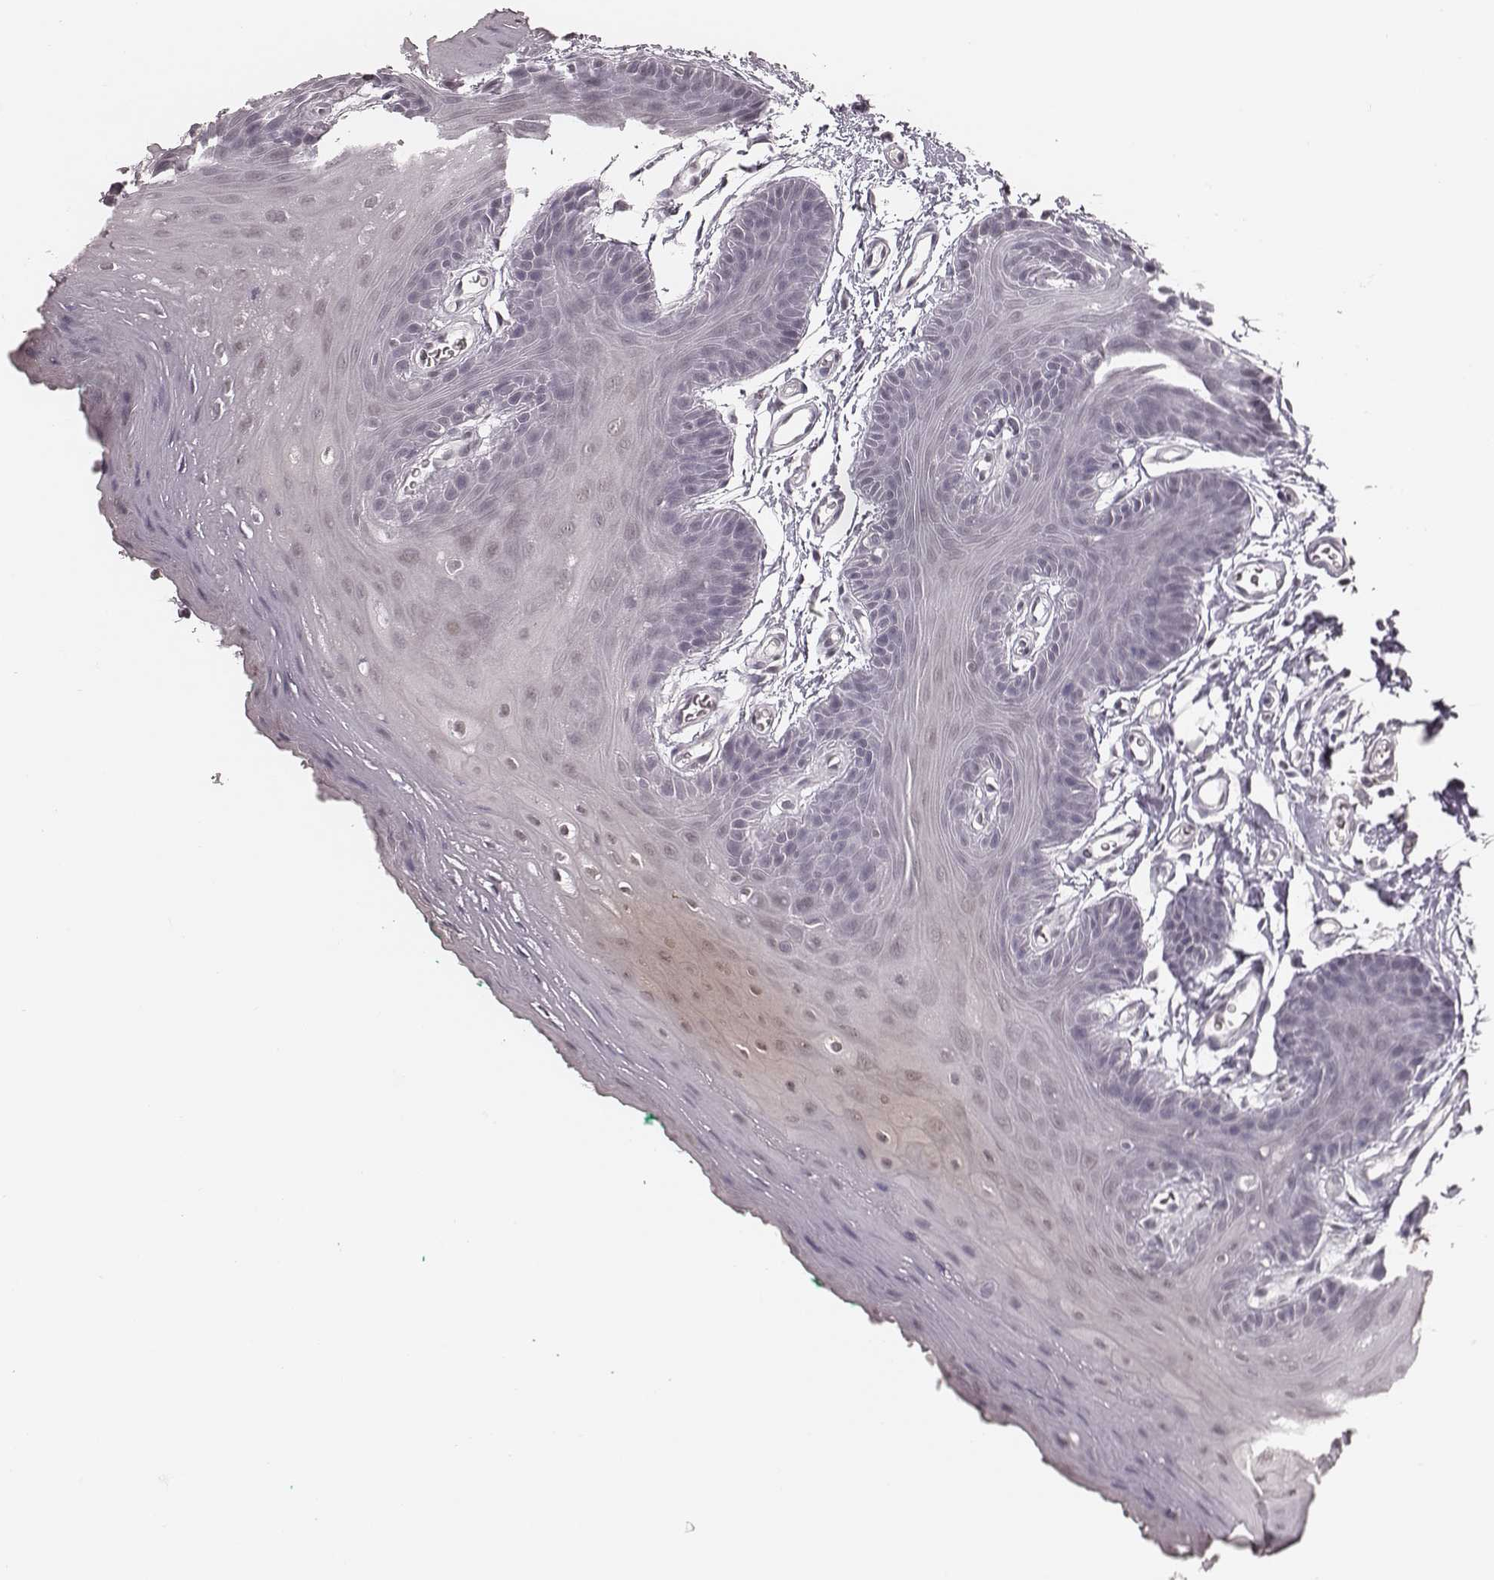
{"staining": {"intensity": "negative", "quantity": "none", "location": "none"}, "tissue": "oral mucosa", "cell_type": "Squamous epithelial cells", "image_type": "normal", "snomed": [{"axis": "morphology", "description": "Normal tissue, NOS"}, {"axis": "morphology", "description": "Squamous cell carcinoma, NOS"}, {"axis": "topography", "description": "Oral tissue"}, {"axis": "topography", "description": "Head-Neck"}], "caption": "An immunohistochemistry (IHC) histopathology image of unremarkable oral mucosa is shown. There is no staining in squamous epithelial cells of oral mucosa. (Stains: DAB (3,3'-diaminobenzidine) immunohistochemistry (IHC) with hematoxylin counter stain, Microscopy: brightfield microscopy at high magnification).", "gene": "KITLG", "patient": {"sex": "female", "age": 50}}